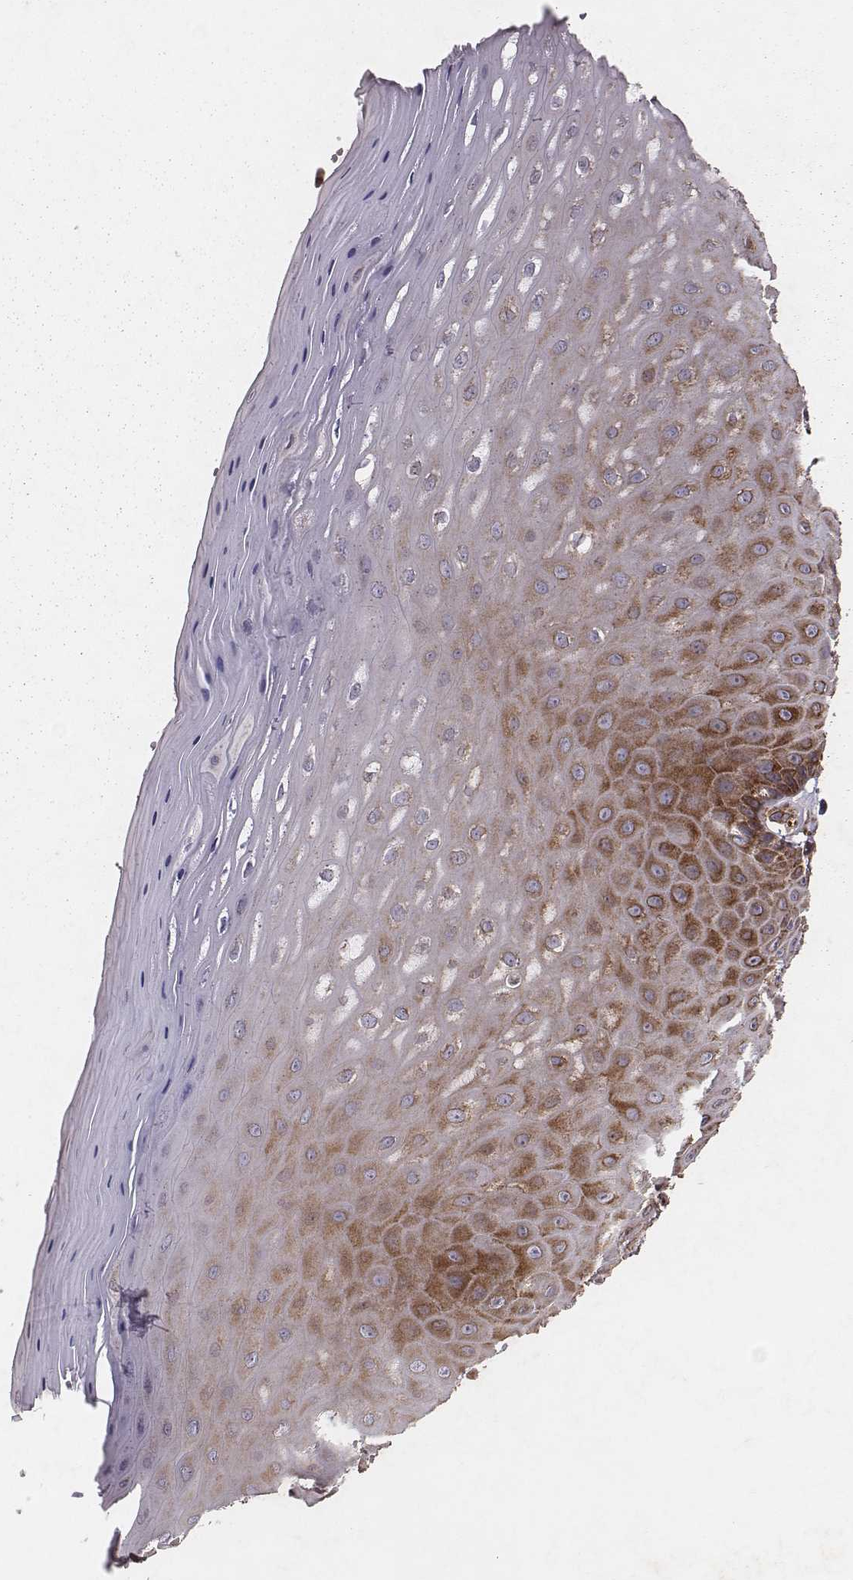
{"staining": {"intensity": "moderate", "quantity": "25%-75%", "location": "cytoplasmic/membranous"}, "tissue": "vagina", "cell_type": "Squamous epithelial cells", "image_type": "normal", "snomed": [{"axis": "morphology", "description": "Normal tissue, NOS"}, {"axis": "topography", "description": "Vagina"}], "caption": "An immunohistochemistry (IHC) photomicrograph of benign tissue is shown. Protein staining in brown labels moderate cytoplasmic/membranous positivity in vagina within squamous epithelial cells.", "gene": "TXLNA", "patient": {"sex": "female", "age": 83}}